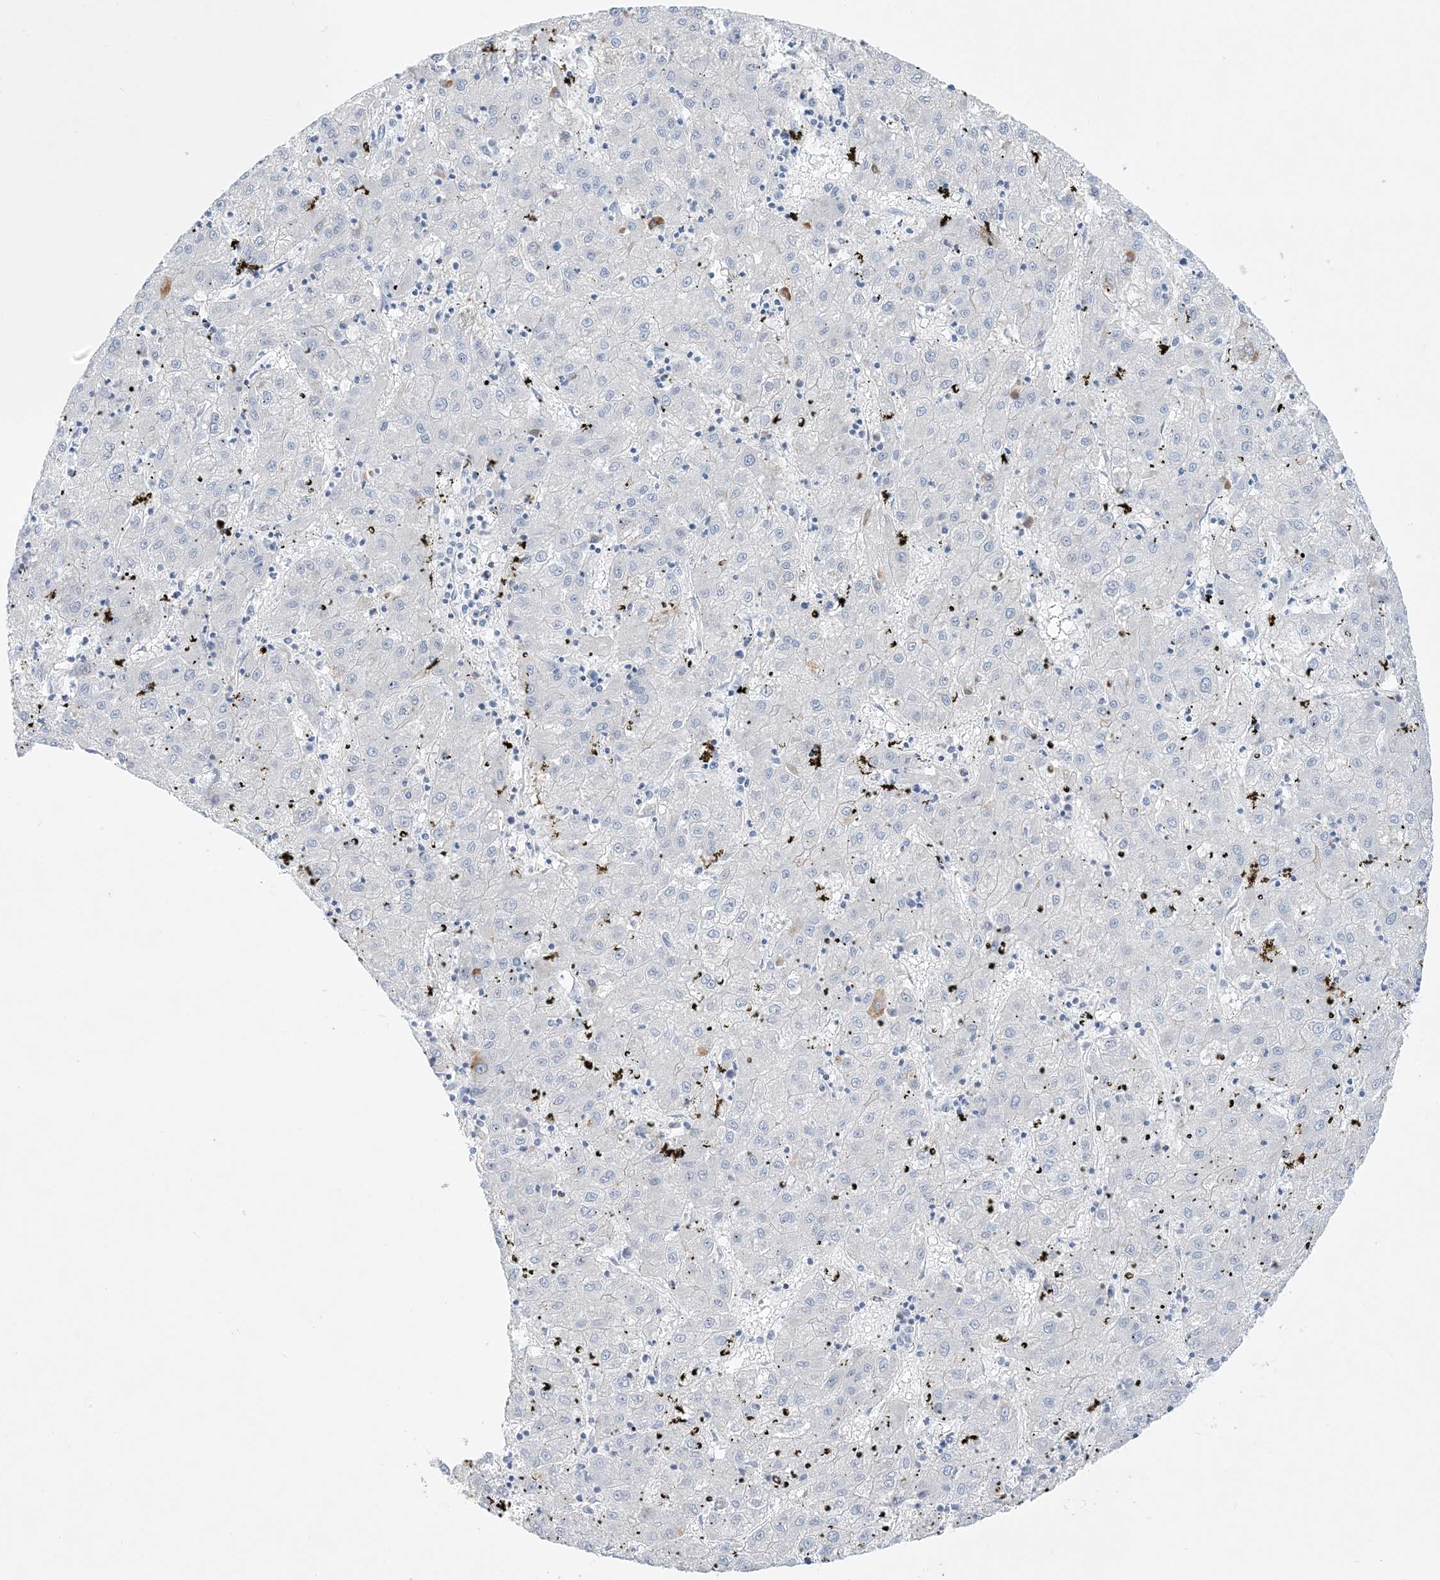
{"staining": {"intensity": "negative", "quantity": "none", "location": "none"}, "tissue": "liver cancer", "cell_type": "Tumor cells", "image_type": "cancer", "snomed": [{"axis": "morphology", "description": "Carcinoma, Hepatocellular, NOS"}, {"axis": "topography", "description": "Liver"}], "caption": "IHC histopathology image of neoplastic tissue: human liver cancer stained with DAB displays no significant protein expression in tumor cells.", "gene": "FAM184A", "patient": {"sex": "male", "age": 72}}